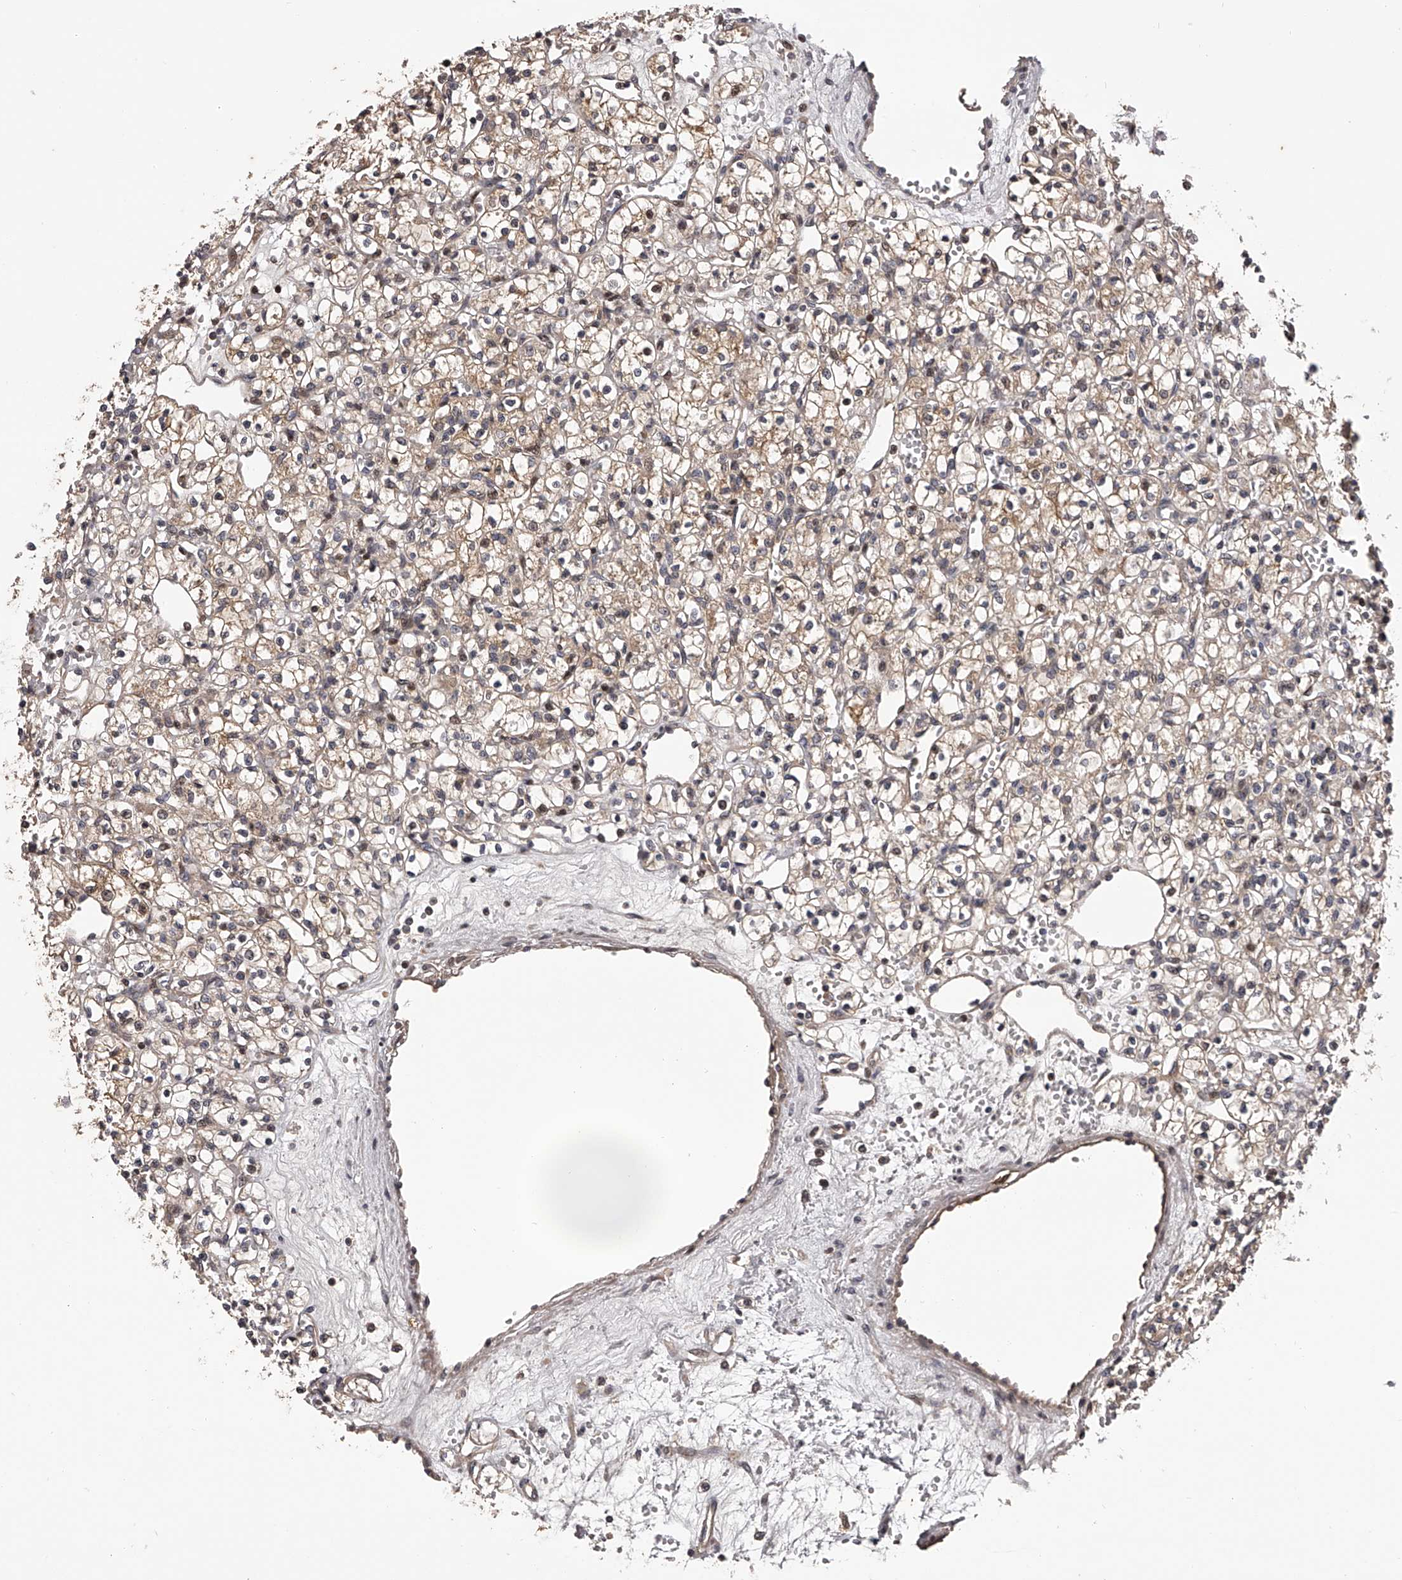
{"staining": {"intensity": "weak", "quantity": "25%-75%", "location": "cytoplasmic/membranous"}, "tissue": "renal cancer", "cell_type": "Tumor cells", "image_type": "cancer", "snomed": [{"axis": "morphology", "description": "Adenocarcinoma, NOS"}, {"axis": "topography", "description": "Kidney"}], "caption": "A photomicrograph showing weak cytoplasmic/membranous positivity in approximately 25%-75% of tumor cells in adenocarcinoma (renal), as visualized by brown immunohistochemical staining.", "gene": "PFDN2", "patient": {"sex": "female", "age": 59}}